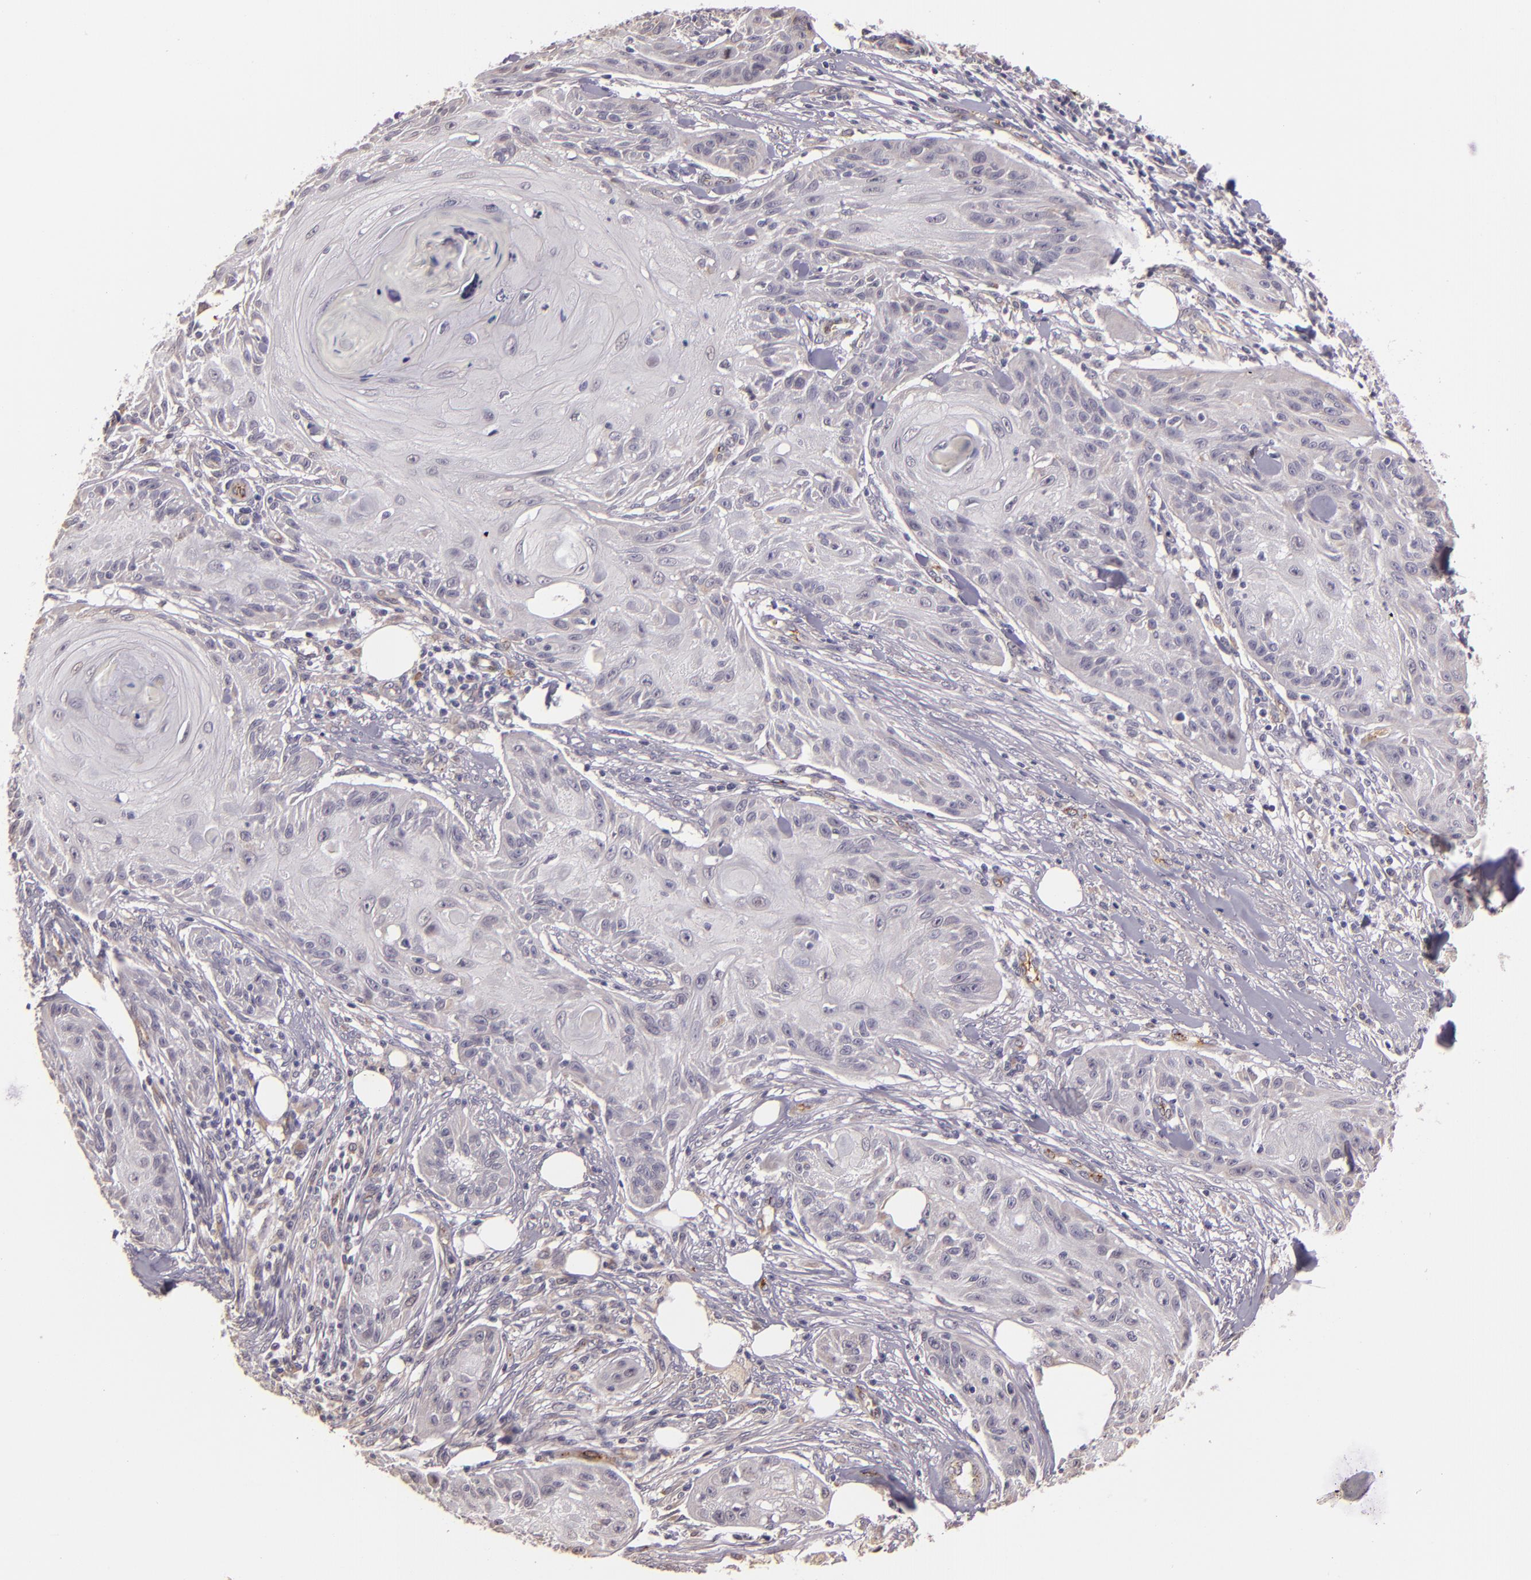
{"staining": {"intensity": "negative", "quantity": "none", "location": "none"}, "tissue": "skin cancer", "cell_type": "Tumor cells", "image_type": "cancer", "snomed": [{"axis": "morphology", "description": "Squamous cell carcinoma, NOS"}, {"axis": "topography", "description": "Skin"}], "caption": "Tumor cells are negative for protein expression in human squamous cell carcinoma (skin).", "gene": "SYTL4", "patient": {"sex": "female", "age": 88}}